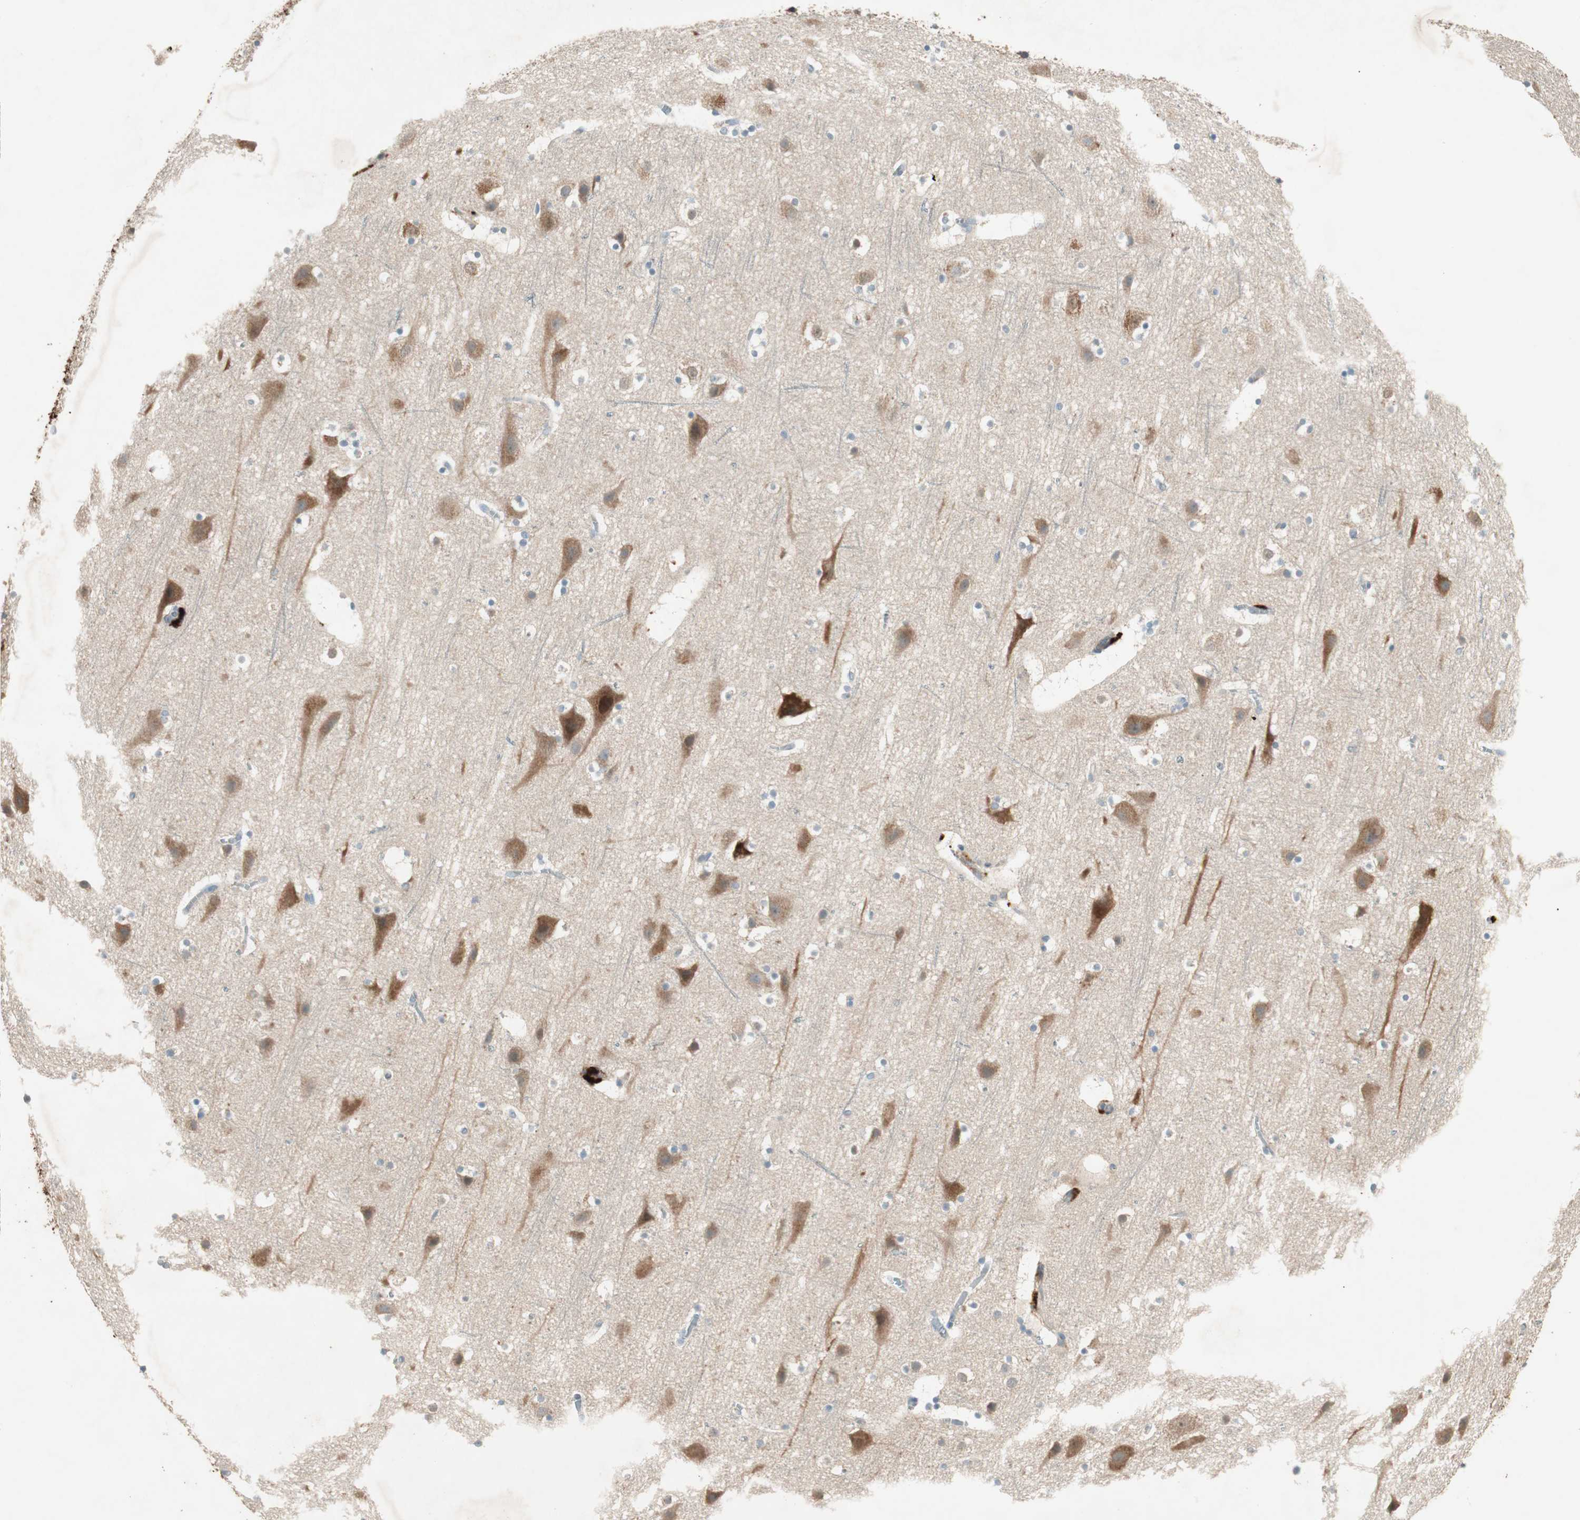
{"staining": {"intensity": "negative", "quantity": "none", "location": "none"}, "tissue": "cerebral cortex", "cell_type": "Endothelial cells", "image_type": "normal", "snomed": [{"axis": "morphology", "description": "Normal tissue, NOS"}, {"axis": "topography", "description": "Cerebral cortex"}], "caption": "This is an immunohistochemistry photomicrograph of benign human cerebral cortex. There is no positivity in endothelial cells.", "gene": "APOO", "patient": {"sex": "male", "age": 45}}